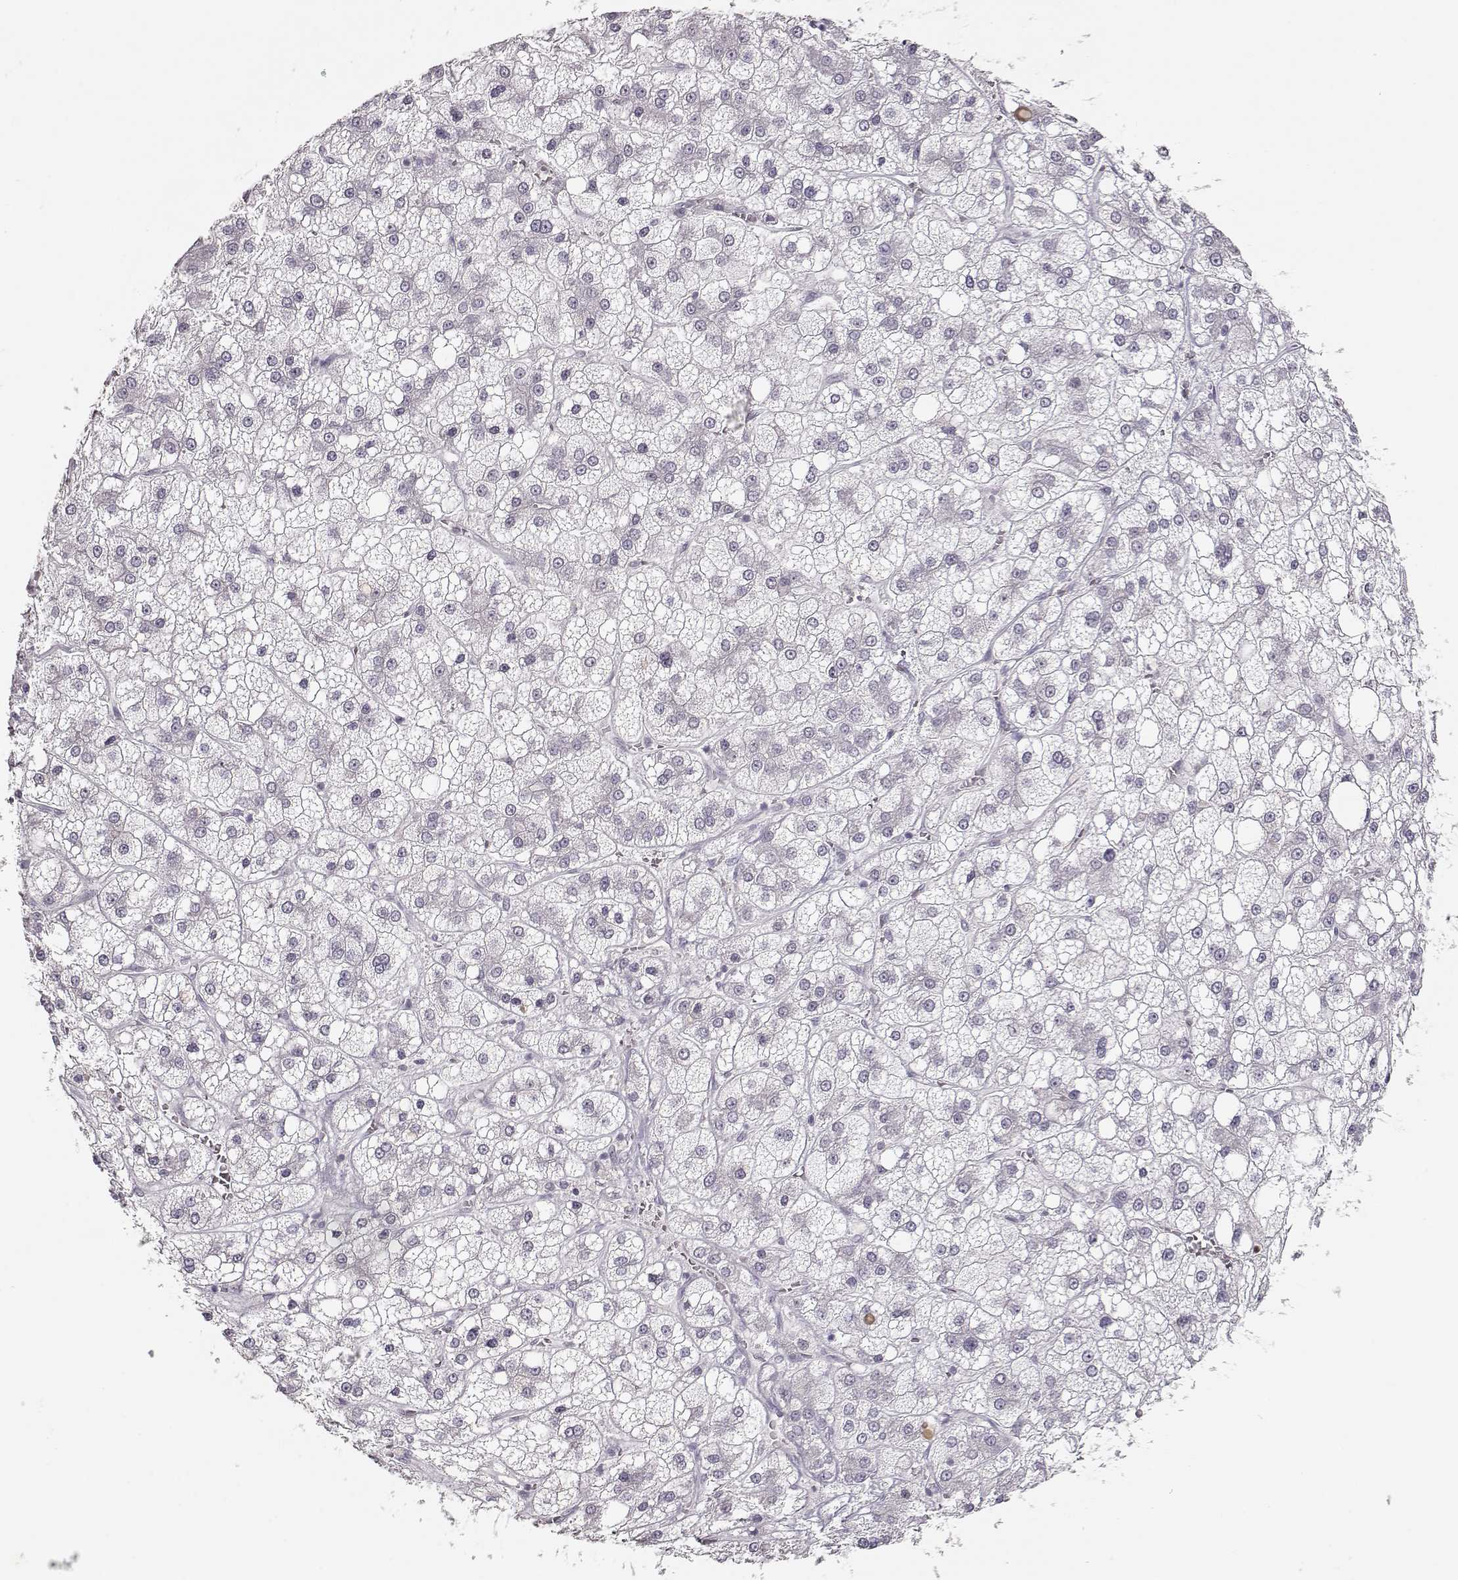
{"staining": {"intensity": "negative", "quantity": "none", "location": "none"}, "tissue": "liver cancer", "cell_type": "Tumor cells", "image_type": "cancer", "snomed": [{"axis": "morphology", "description": "Carcinoma, Hepatocellular, NOS"}, {"axis": "topography", "description": "Liver"}], "caption": "A micrograph of human liver cancer (hepatocellular carcinoma) is negative for staining in tumor cells.", "gene": "S100B", "patient": {"sex": "male", "age": 73}}